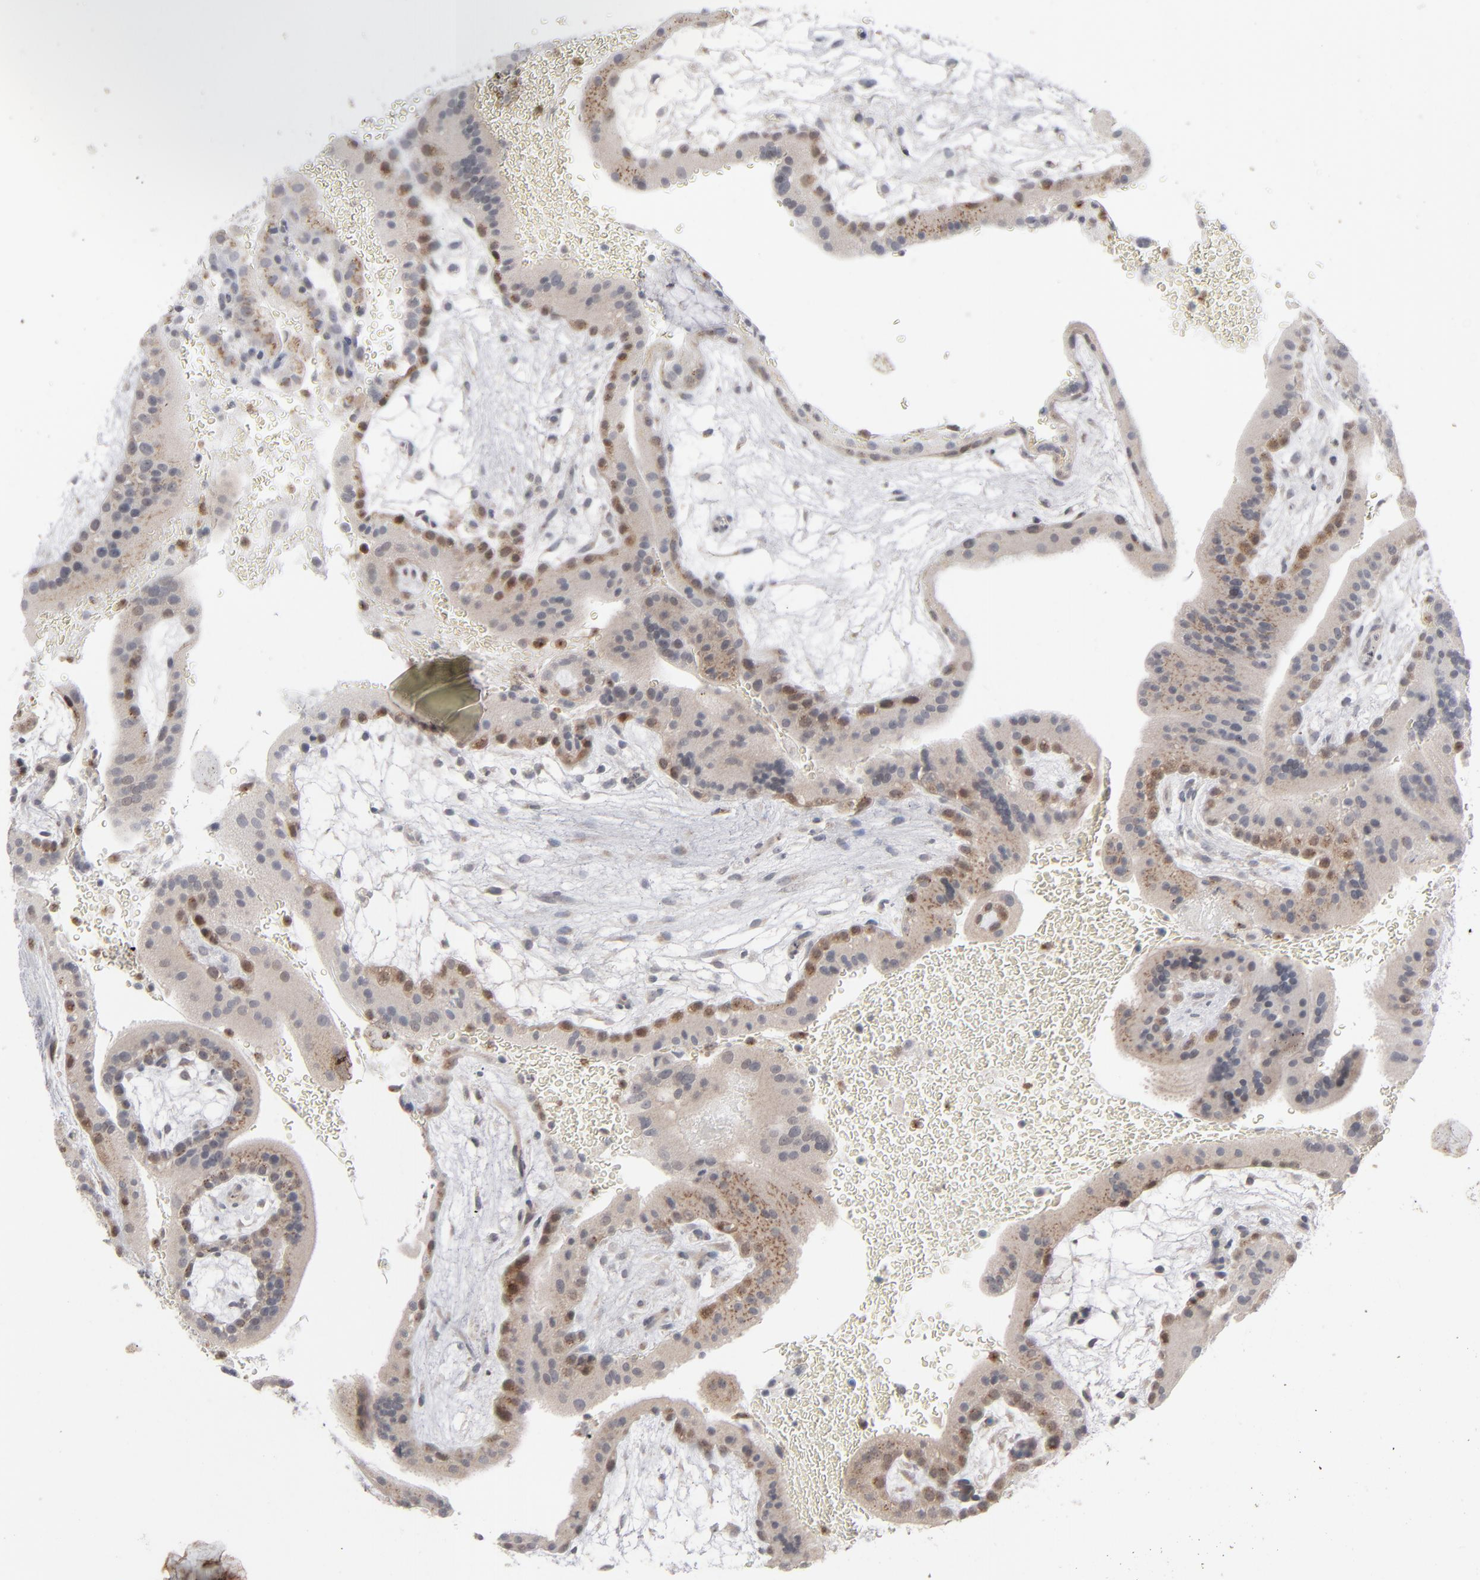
{"staining": {"intensity": "weak", "quantity": ">75%", "location": "cytoplasmic/membranous"}, "tissue": "placenta", "cell_type": "Trophoblastic cells", "image_type": "normal", "snomed": [{"axis": "morphology", "description": "Normal tissue, NOS"}, {"axis": "topography", "description": "Placenta"}], "caption": "Immunohistochemistry (IHC) image of benign placenta stained for a protein (brown), which displays low levels of weak cytoplasmic/membranous staining in approximately >75% of trophoblastic cells.", "gene": "POF1B", "patient": {"sex": "female", "age": 19}}